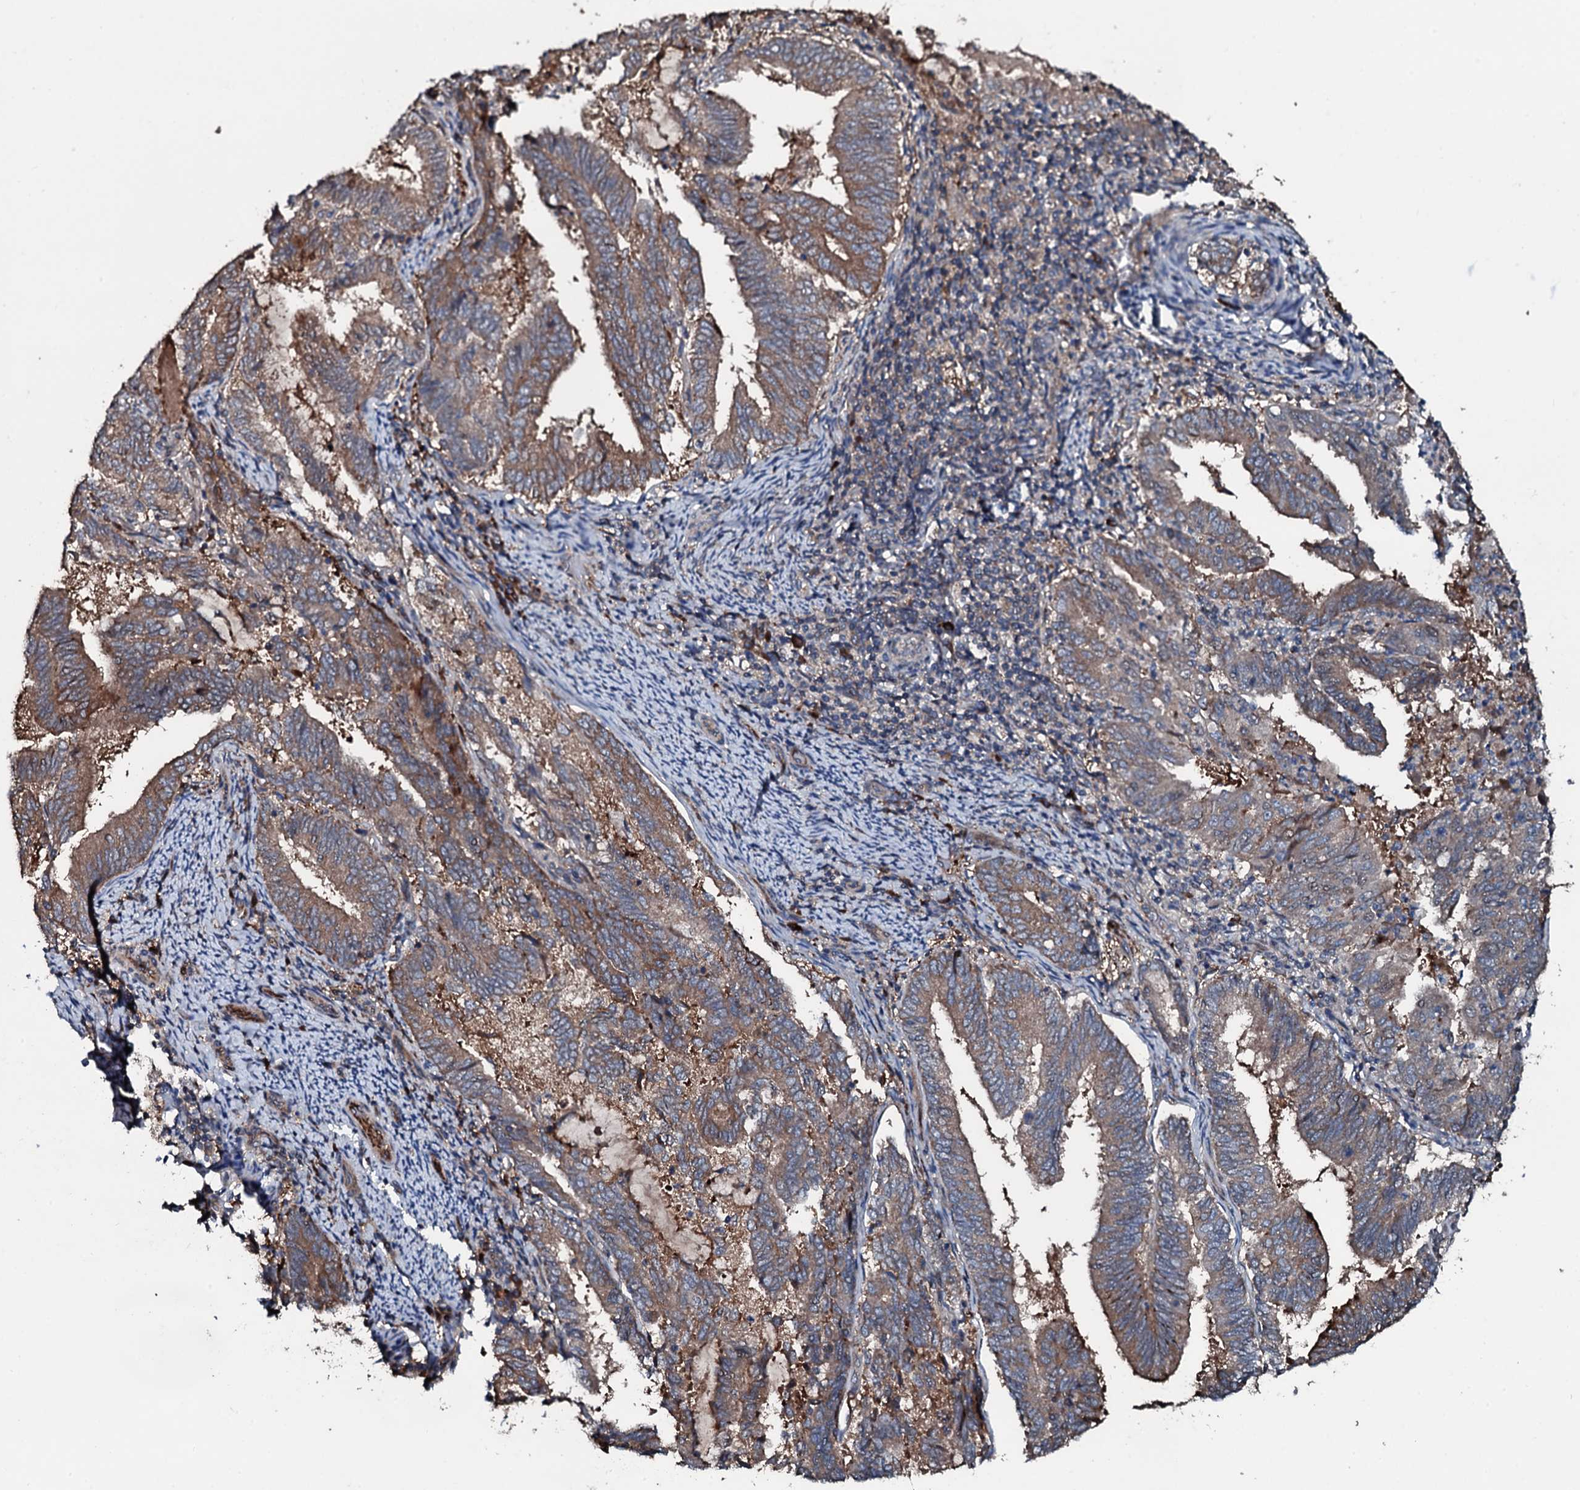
{"staining": {"intensity": "moderate", "quantity": ">75%", "location": "cytoplasmic/membranous"}, "tissue": "endometrial cancer", "cell_type": "Tumor cells", "image_type": "cancer", "snomed": [{"axis": "morphology", "description": "Adenocarcinoma, NOS"}, {"axis": "topography", "description": "Endometrium"}], "caption": "IHC (DAB (3,3'-diaminobenzidine)) staining of endometrial cancer (adenocarcinoma) demonstrates moderate cytoplasmic/membranous protein positivity in approximately >75% of tumor cells. The staining was performed using DAB to visualize the protein expression in brown, while the nuclei were stained in blue with hematoxylin (Magnification: 20x).", "gene": "AARS1", "patient": {"sex": "female", "age": 80}}